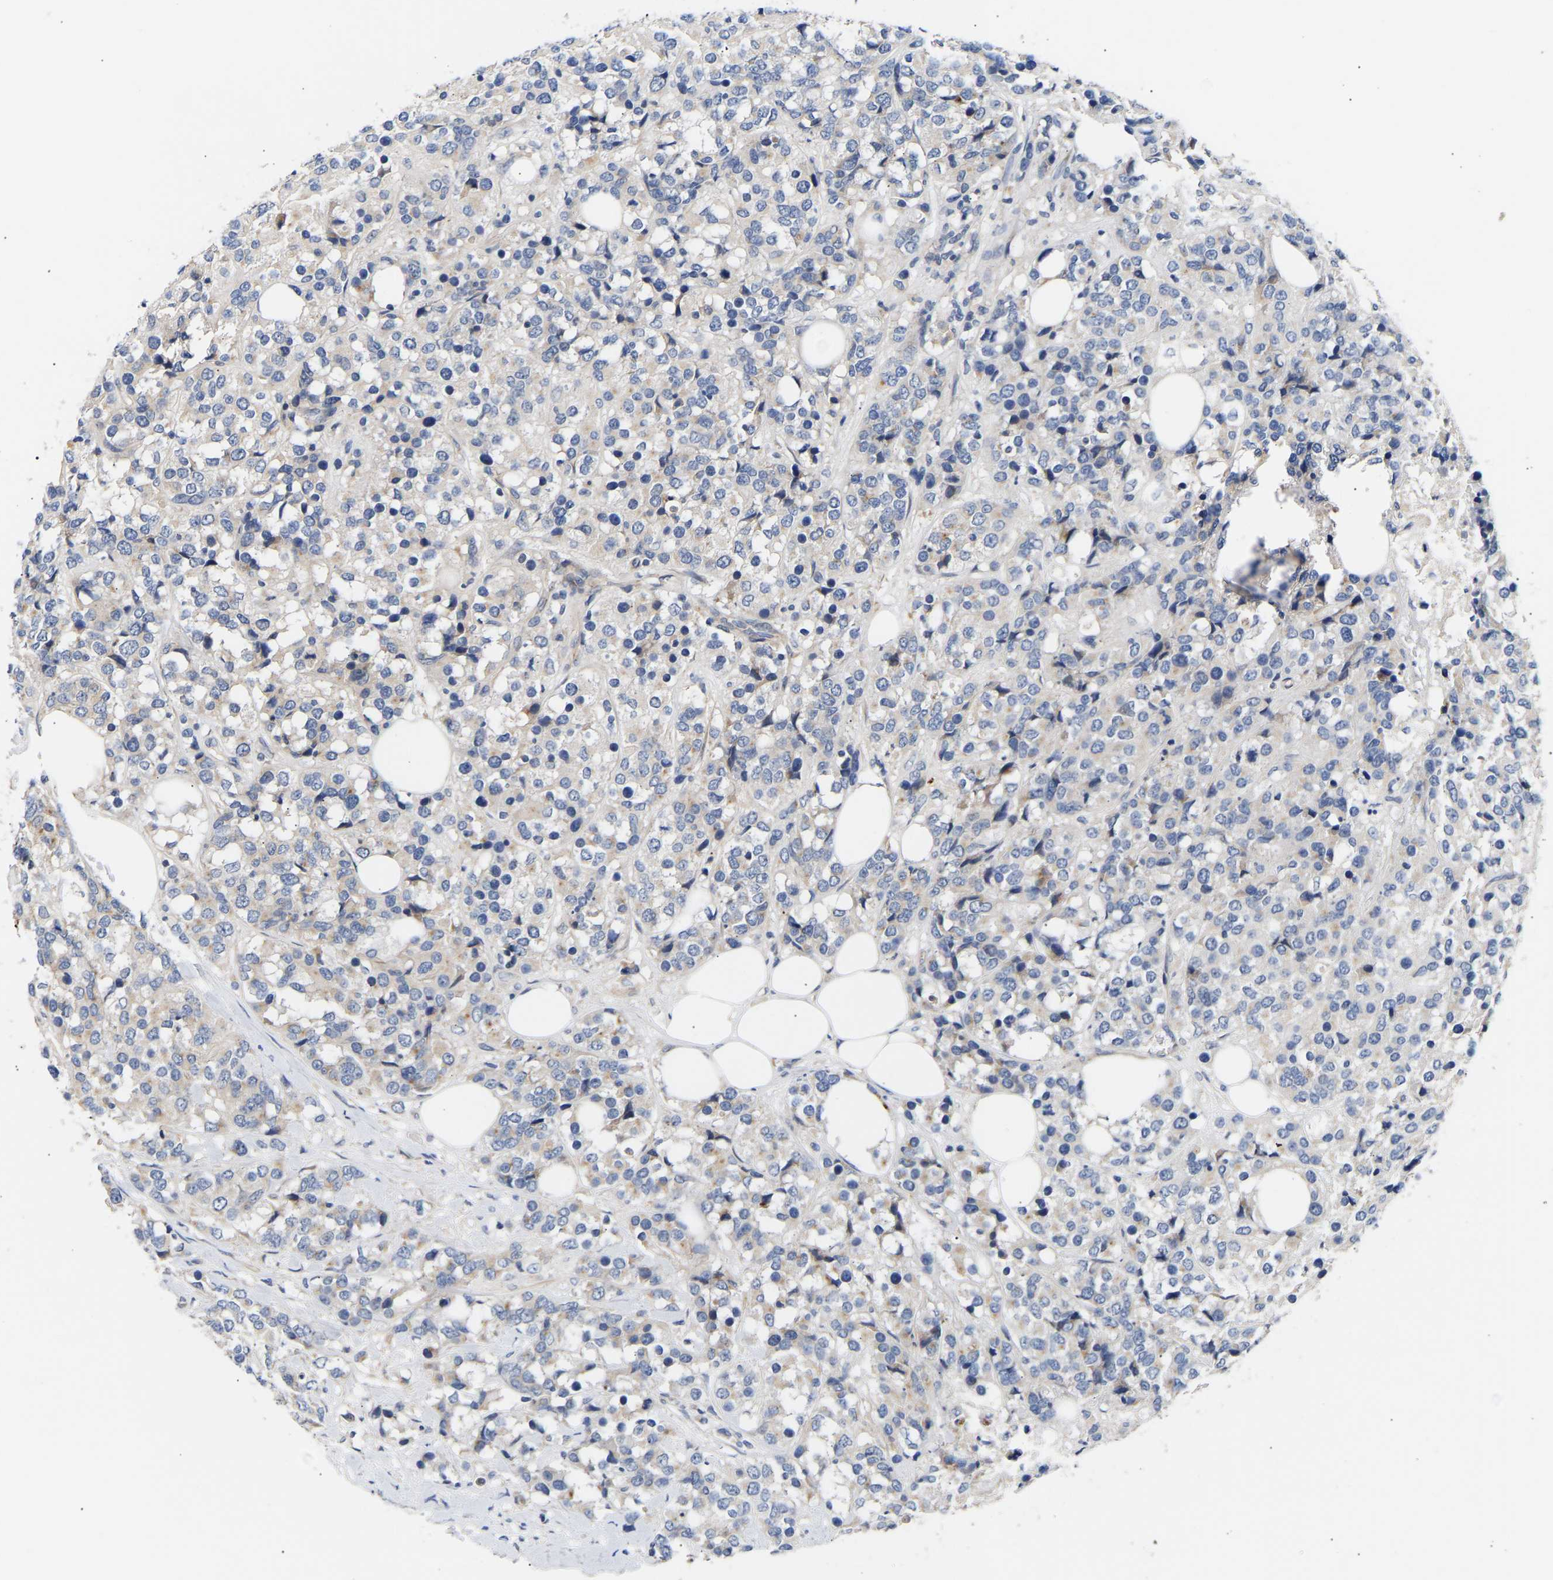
{"staining": {"intensity": "weak", "quantity": "<25%", "location": "cytoplasmic/membranous"}, "tissue": "breast cancer", "cell_type": "Tumor cells", "image_type": "cancer", "snomed": [{"axis": "morphology", "description": "Lobular carcinoma"}, {"axis": "topography", "description": "Breast"}], "caption": "Tumor cells are negative for brown protein staining in lobular carcinoma (breast).", "gene": "KASH5", "patient": {"sex": "female", "age": 59}}